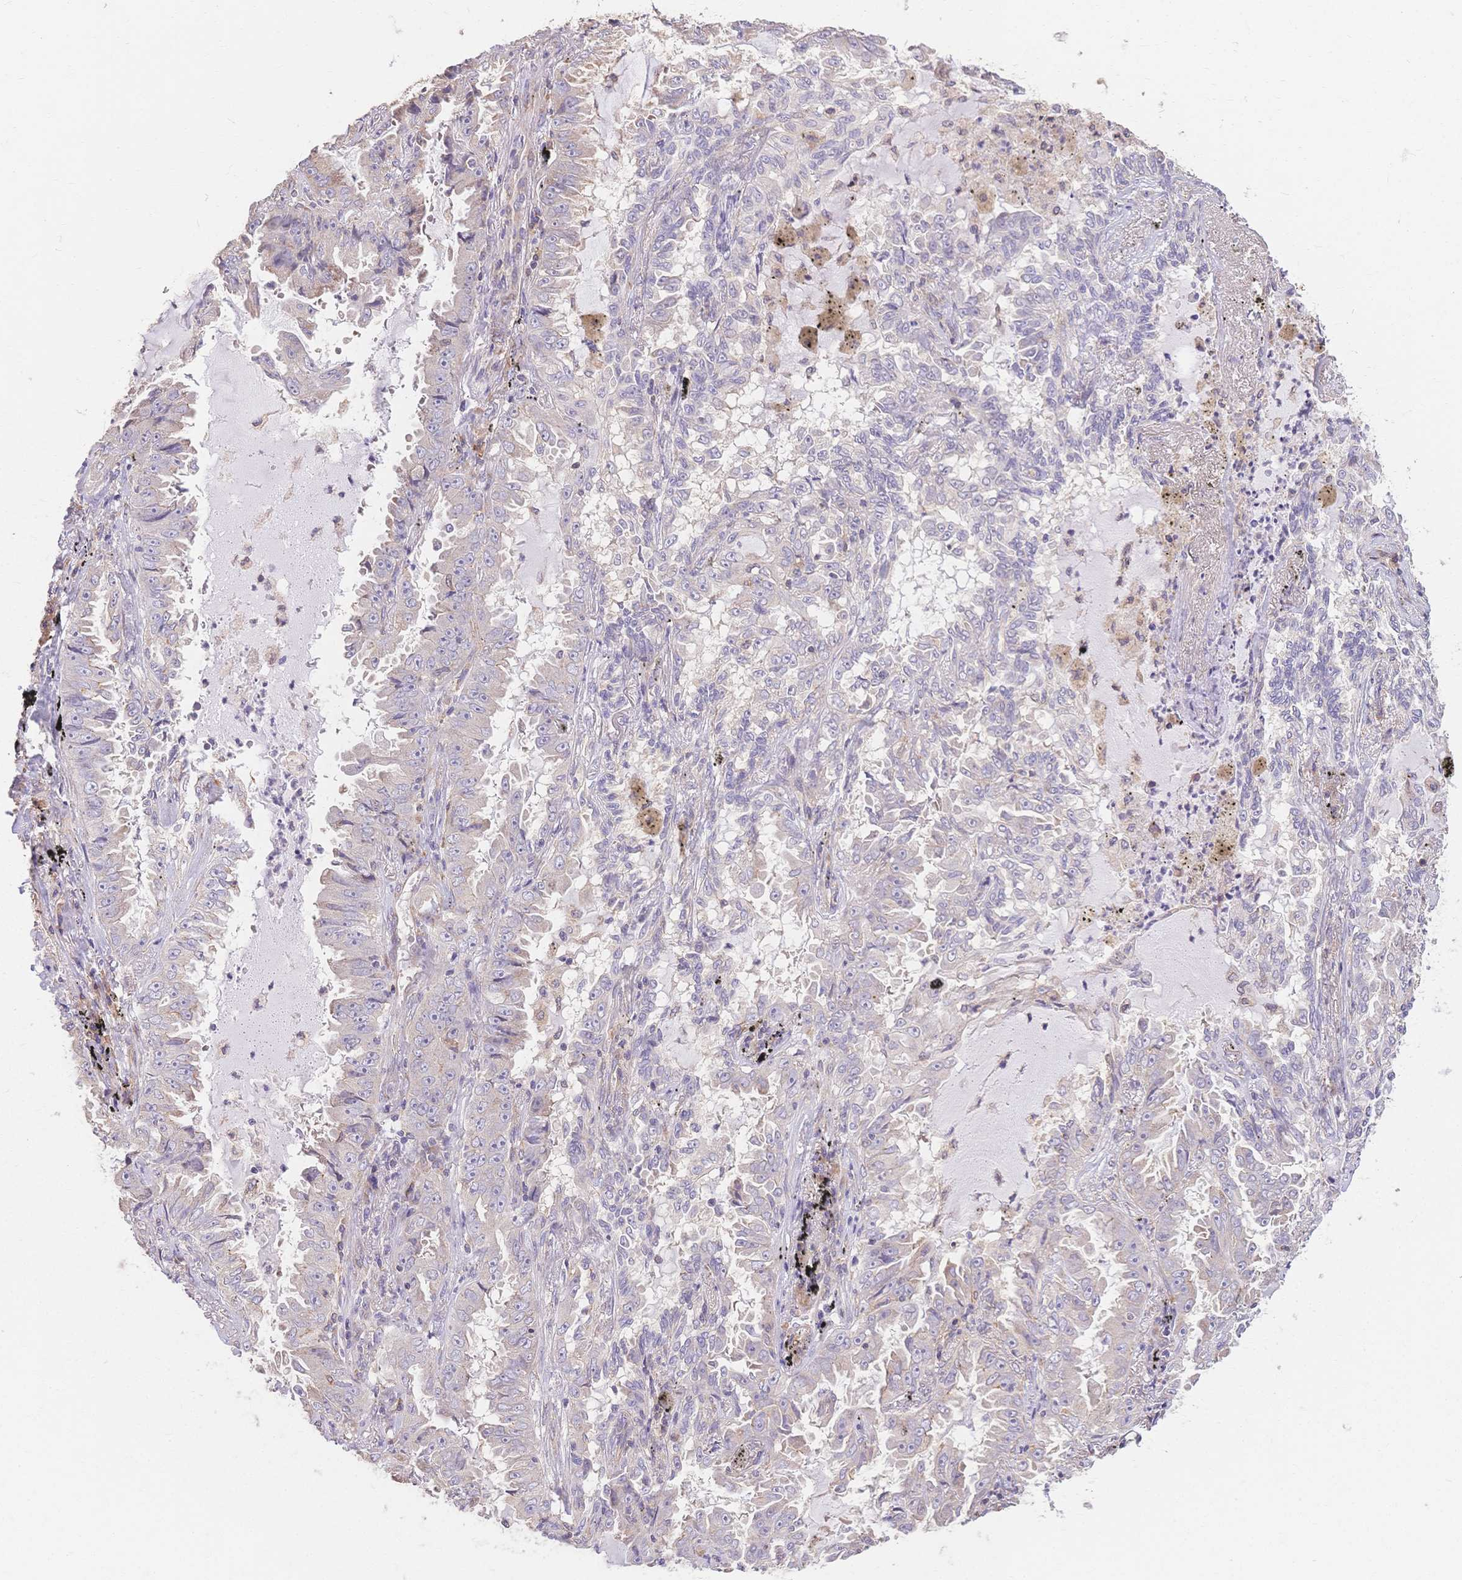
{"staining": {"intensity": "weak", "quantity": "<25%", "location": "cytoplasmic/membranous"}, "tissue": "lung cancer", "cell_type": "Tumor cells", "image_type": "cancer", "snomed": [{"axis": "morphology", "description": "Adenocarcinoma, NOS"}, {"axis": "topography", "description": "Lung"}], "caption": "This is a histopathology image of immunohistochemistry staining of adenocarcinoma (lung), which shows no staining in tumor cells.", "gene": "HS3ST5", "patient": {"sex": "female", "age": 52}}